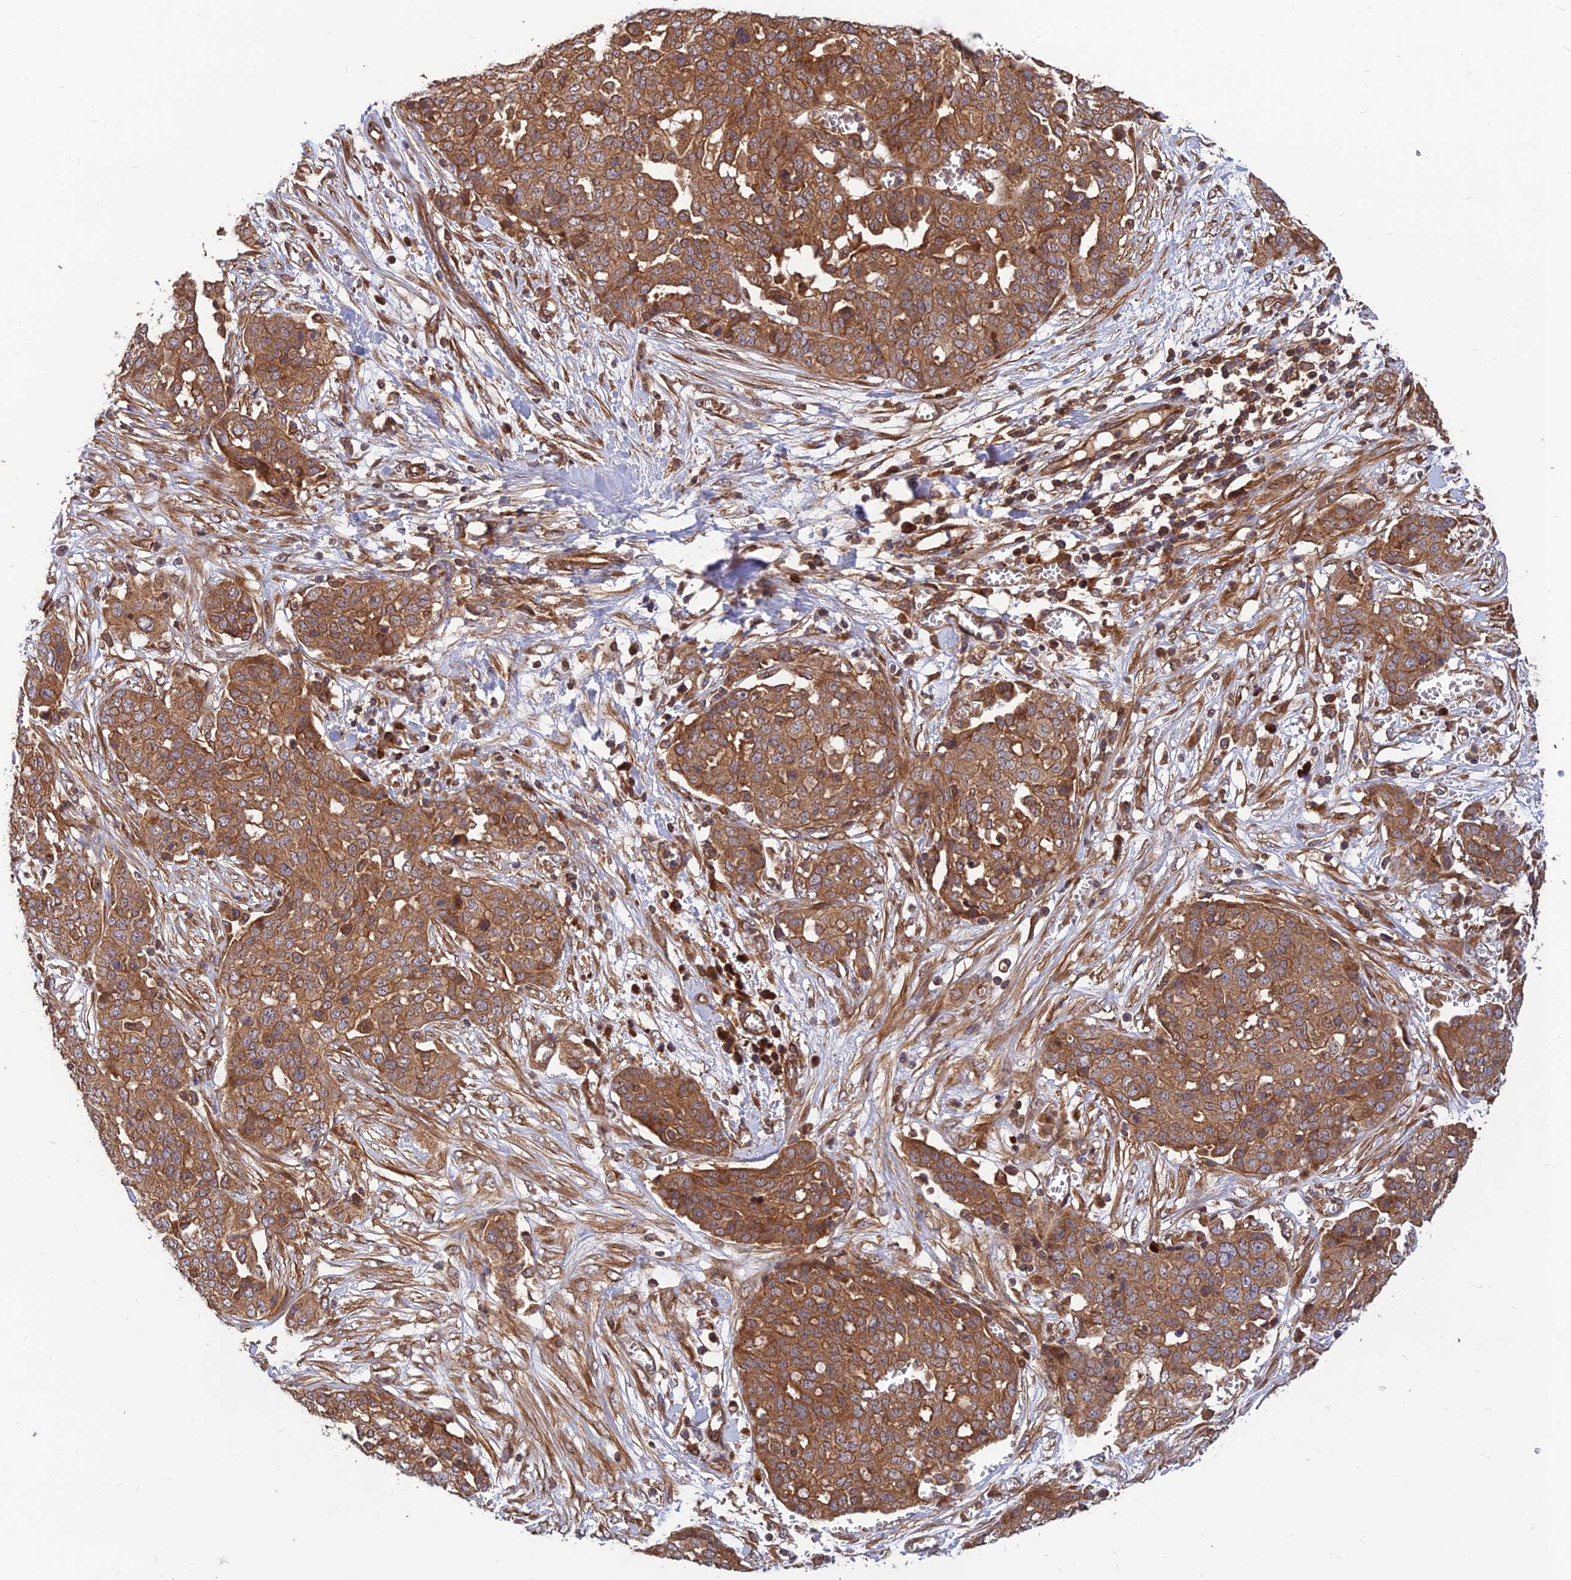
{"staining": {"intensity": "moderate", "quantity": ">75%", "location": "cytoplasmic/membranous"}, "tissue": "ovarian cancer", "cell_type": "Tumor cells", "image_type": "cancer", "snomed": [{"axis": "morphology", "description": "Cystadenocarcinoma, serous, NOS"}, {"axis": "topography", "description": "Soft tissue"}, {"axis": "topography", "description": "Ovary"}], "caption": "About >75% of tumor cells in serous cystadenocarcinoma (ovarian) show moderate cytoplasmic/membranous protein expression as visualized by brown immunohistochemical staining.", "gene": "RELCH", "patient": {"sex": "female", "age": 57}}